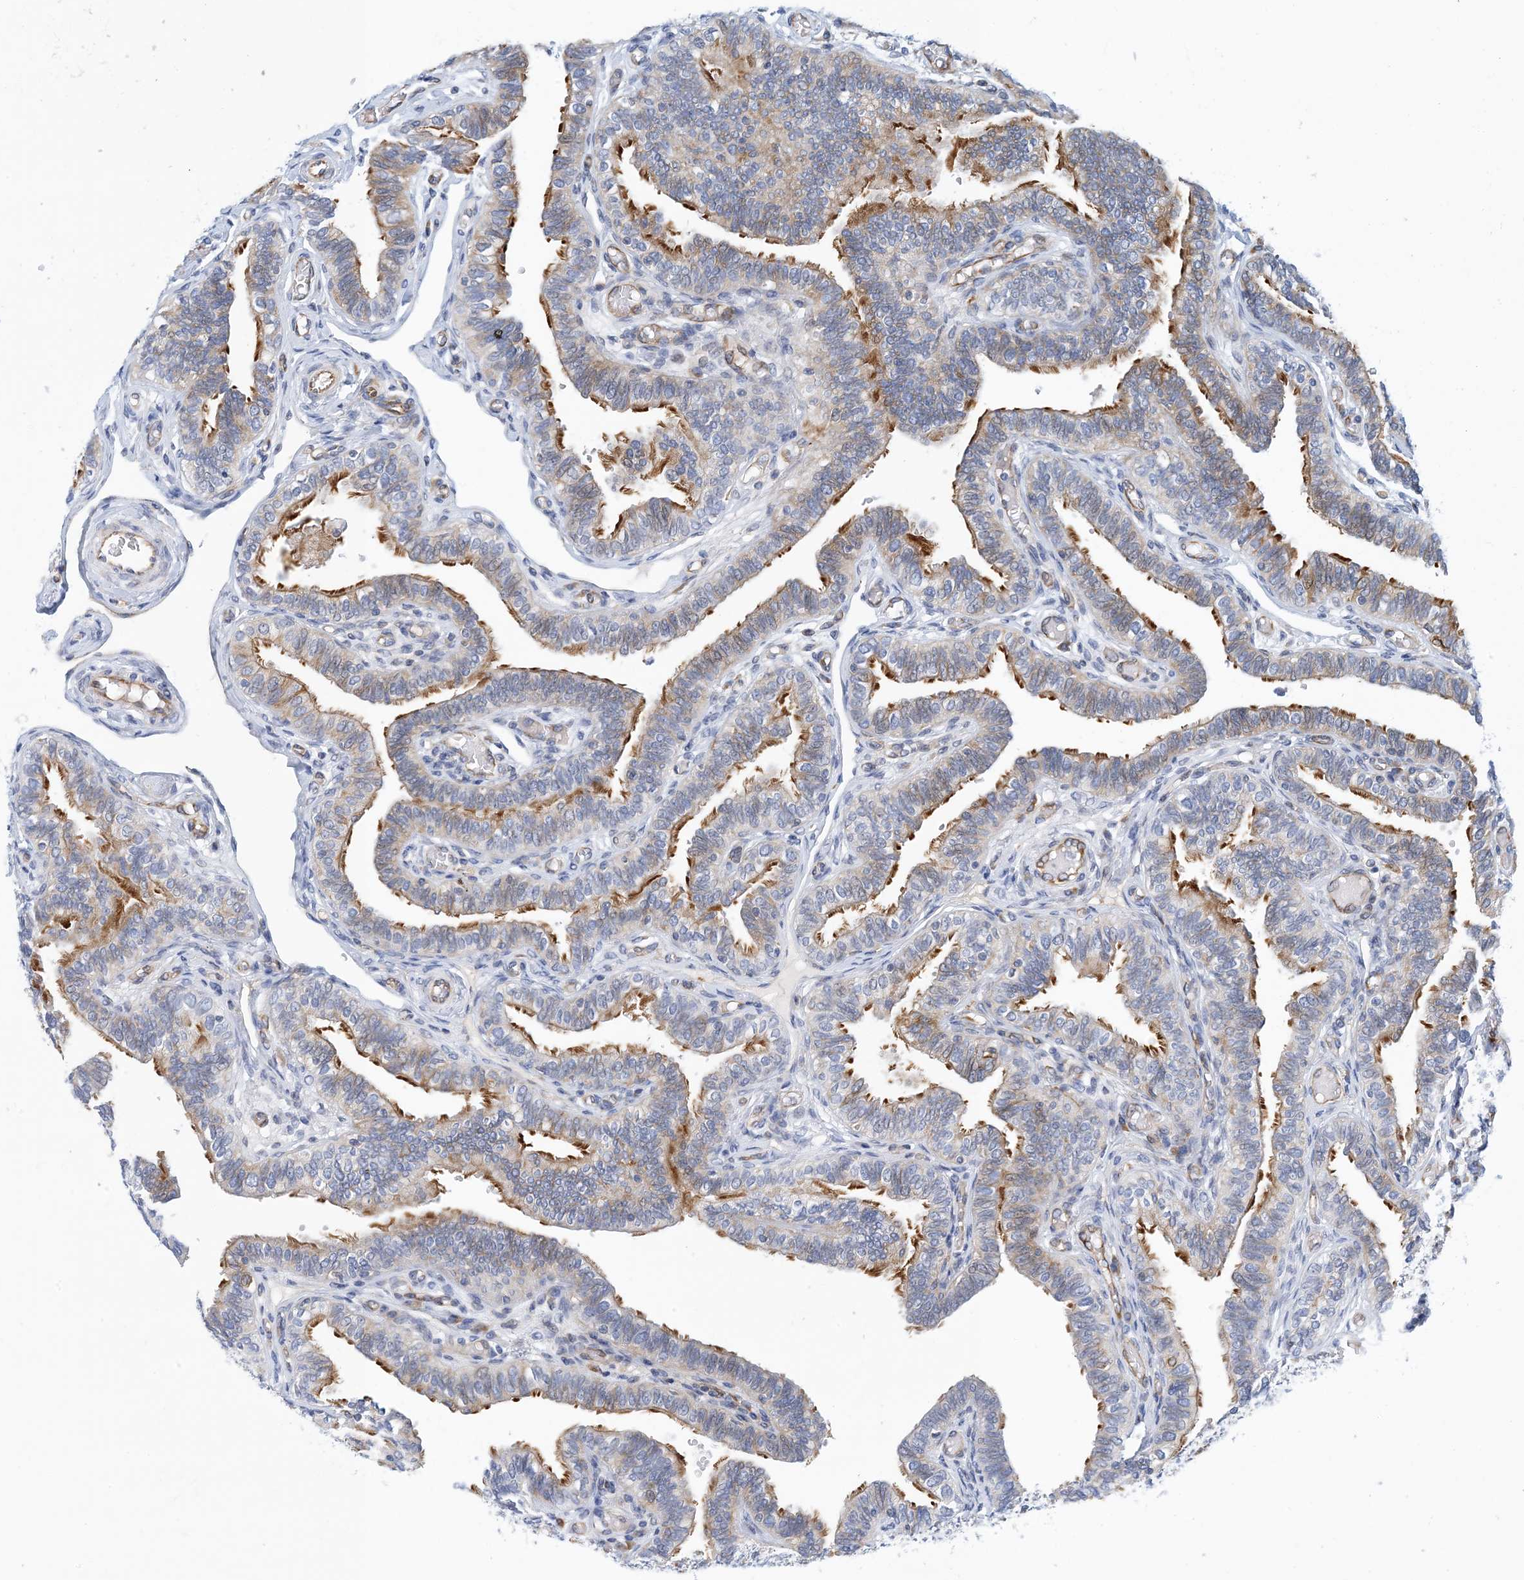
{"staining": {"intensity": "moderate", "quantity": "25%-75%", "location": "cytoplasmic/membranous"}, "tissue": "fallopian tube", "cell_type": "Glandular cells", "image_type": "normal", "snomed": [{"axis": "morphology", "description": "Normal tissue, NOS"}, {"axis": "topography", "description": "Fallopian tube"}], "caption": "Immunohistochemistry staining of normal fallopian tube, which reveals medium levels of moderate cytoplasmic/membranous positivity in about 25%-75% of glandular cells indicating moderate cytoplasmic/membranous protein expression. The staining was performed using DAB (brown) for protein detection and nuclei were counterstained in hematoxylin (blue).", "gene": "PCDHA2", "patient": {"sex": "female", "age": 39}}